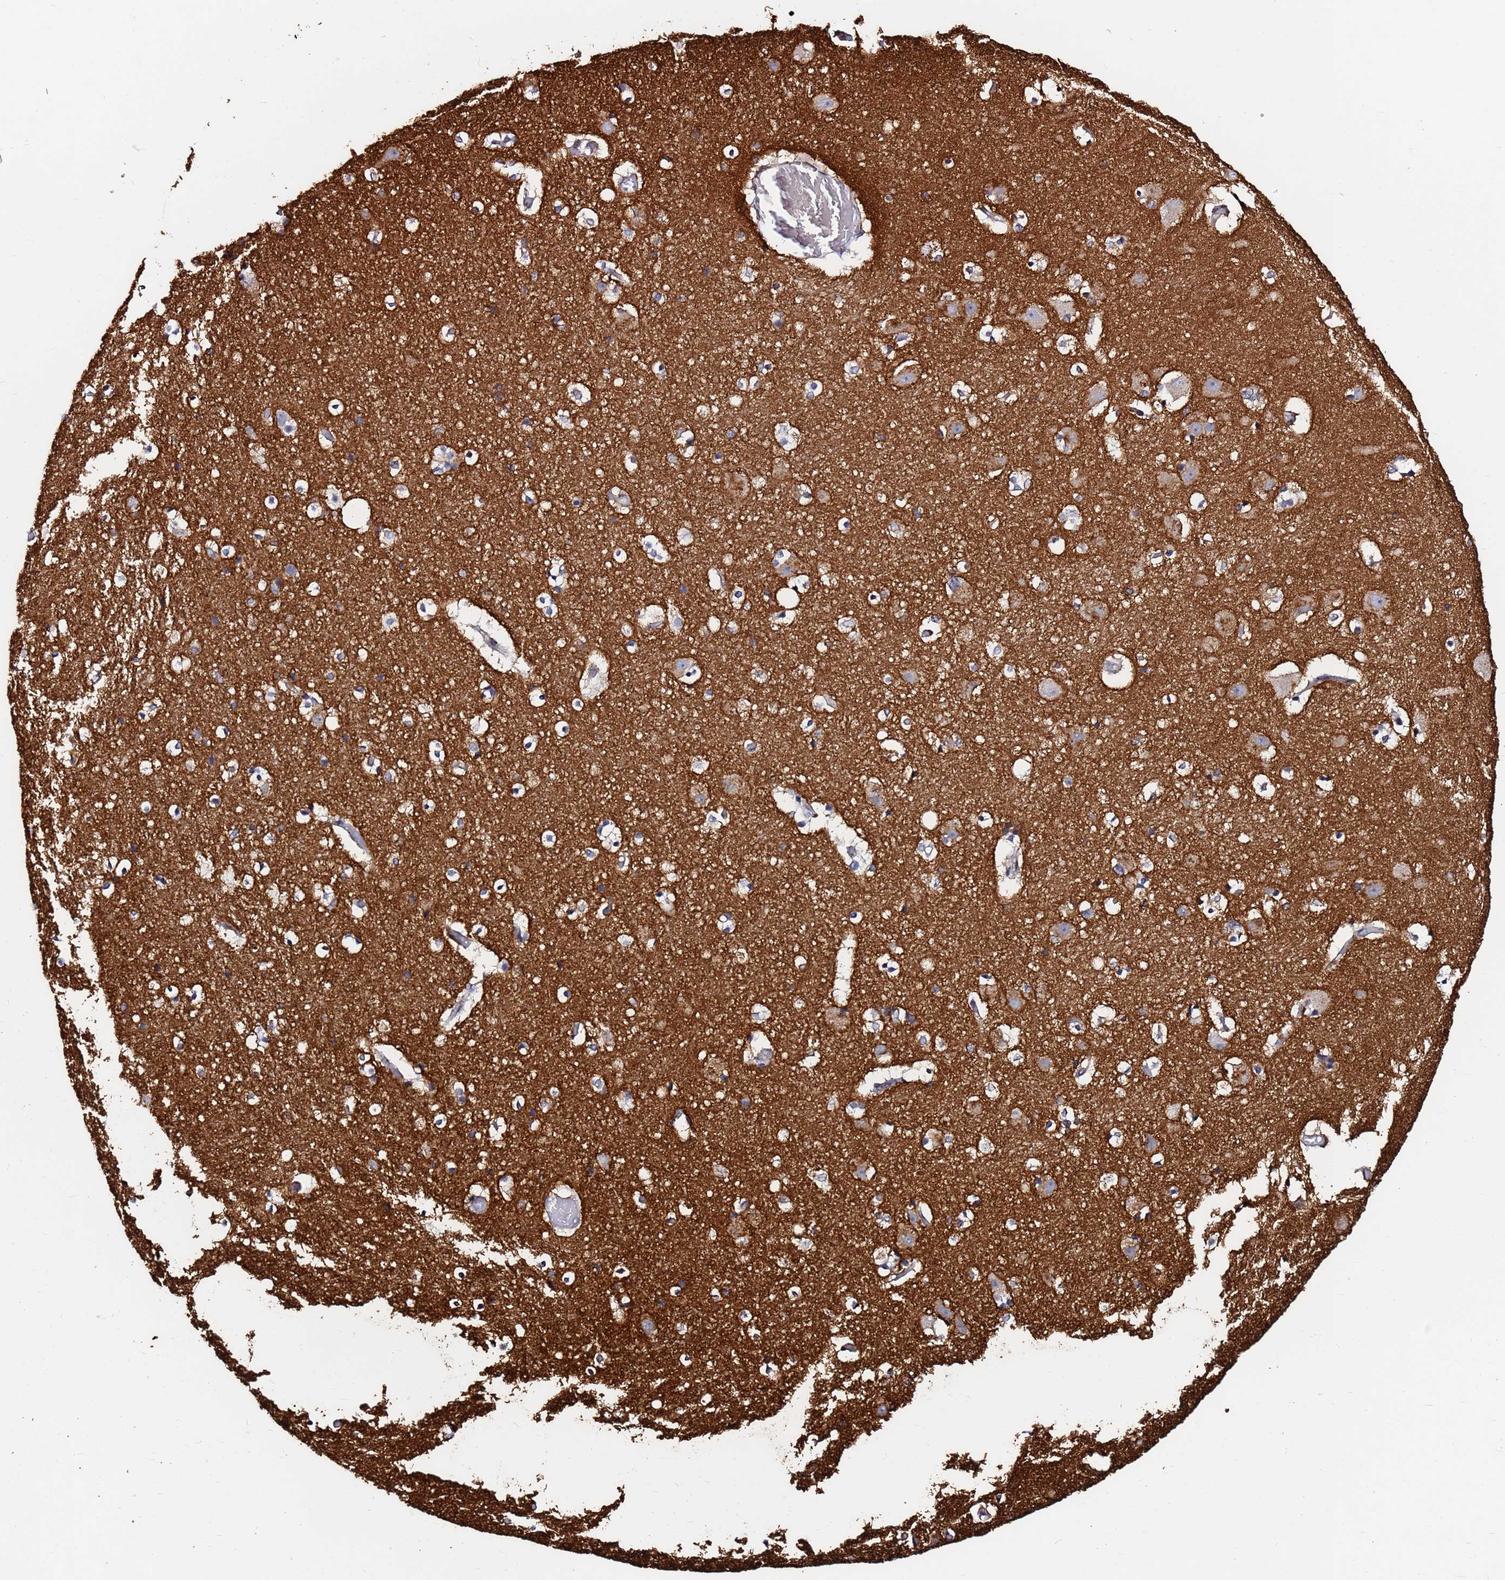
{"staining": {"intensity": "strong", "quantity": ">75%", "location": "cytoplasmic/membranous,nuclear"}, "tissue": "hippocampus", "cell_type": "Glial cells", "image_type": "normal", "snomed": [{"axis": "morphology", "description": "Normal tissue, NOS"}, {"axis": "topography", "description": "Hippocampus"}], "caption": "Immunohistochemical staining of normal human hippocampus shows high levels of strong cytoplasmic/membranous,nuclear positivity in about >75% of glial cells.", "gene": "BASP1", "patient": {"sex": "female", "age": 52}}